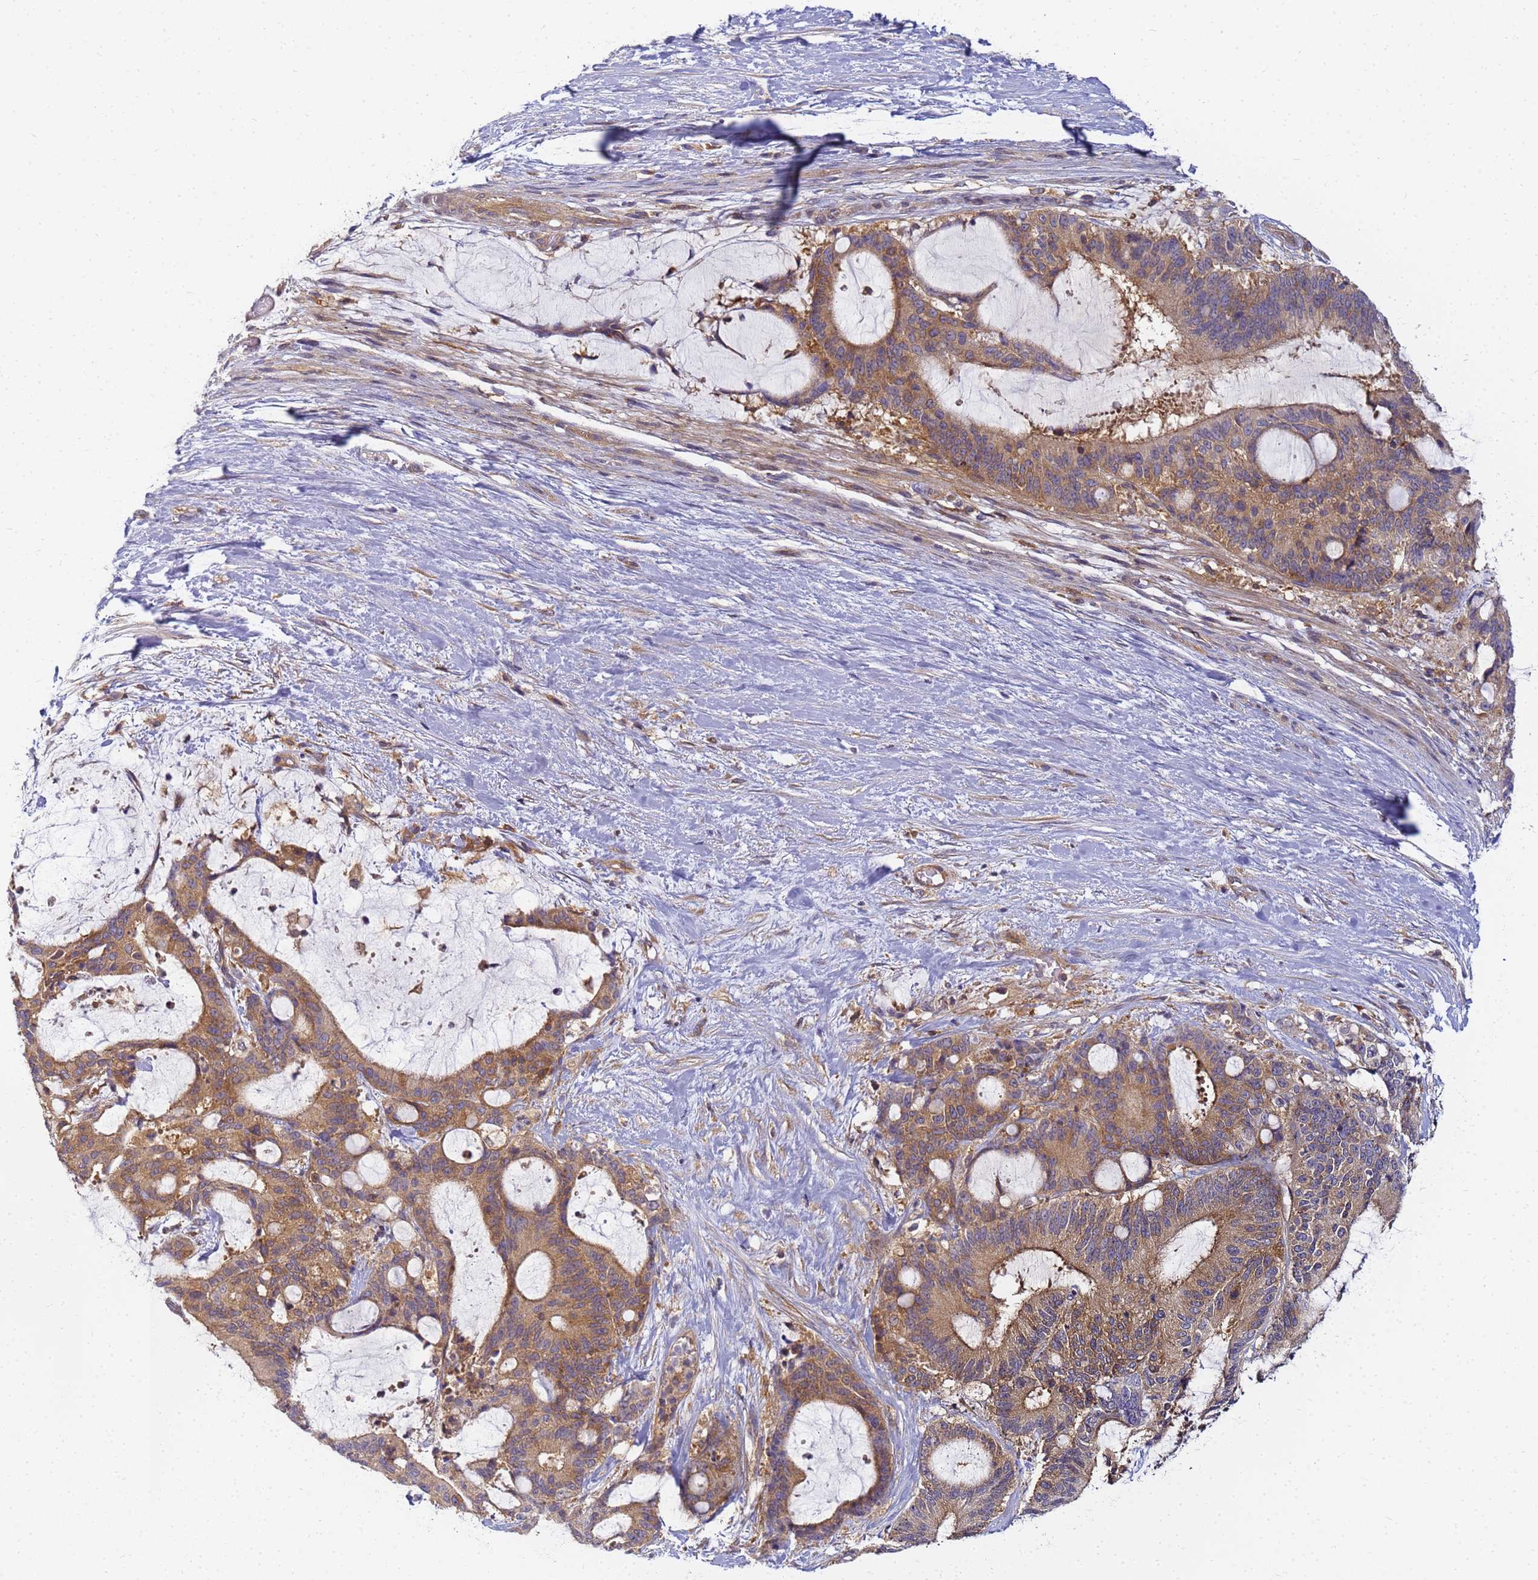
{"staining": {"intensity": "moderate", "quantity": ">75%", "location": "cytoplasmic/membranous"}, "tissue": "liver cancer", "cell_type": "Tumor cells", "image_type": "cancer", "snomed": [{"axis": "morphology", "description": "Normal tissue, NOS"}, {"axis": "morphology", "description": "Cholangiocarcinoma"}, {"axis": "topography", "description": "Liver"}, {"axis": "topography", "description": "Peripheral nerve tissue"}], "caption": "The histopathology image exhibits staining of cholangiocarcinoma (liver), revealing moderate cytoplasmic/membranous protein expression (brown color) within tumor cells. The protein of interest is shown in brown color, while the nuclei are stained blue.", "gene": "CHM", "patient": {"sex": "female", "age": 73}}